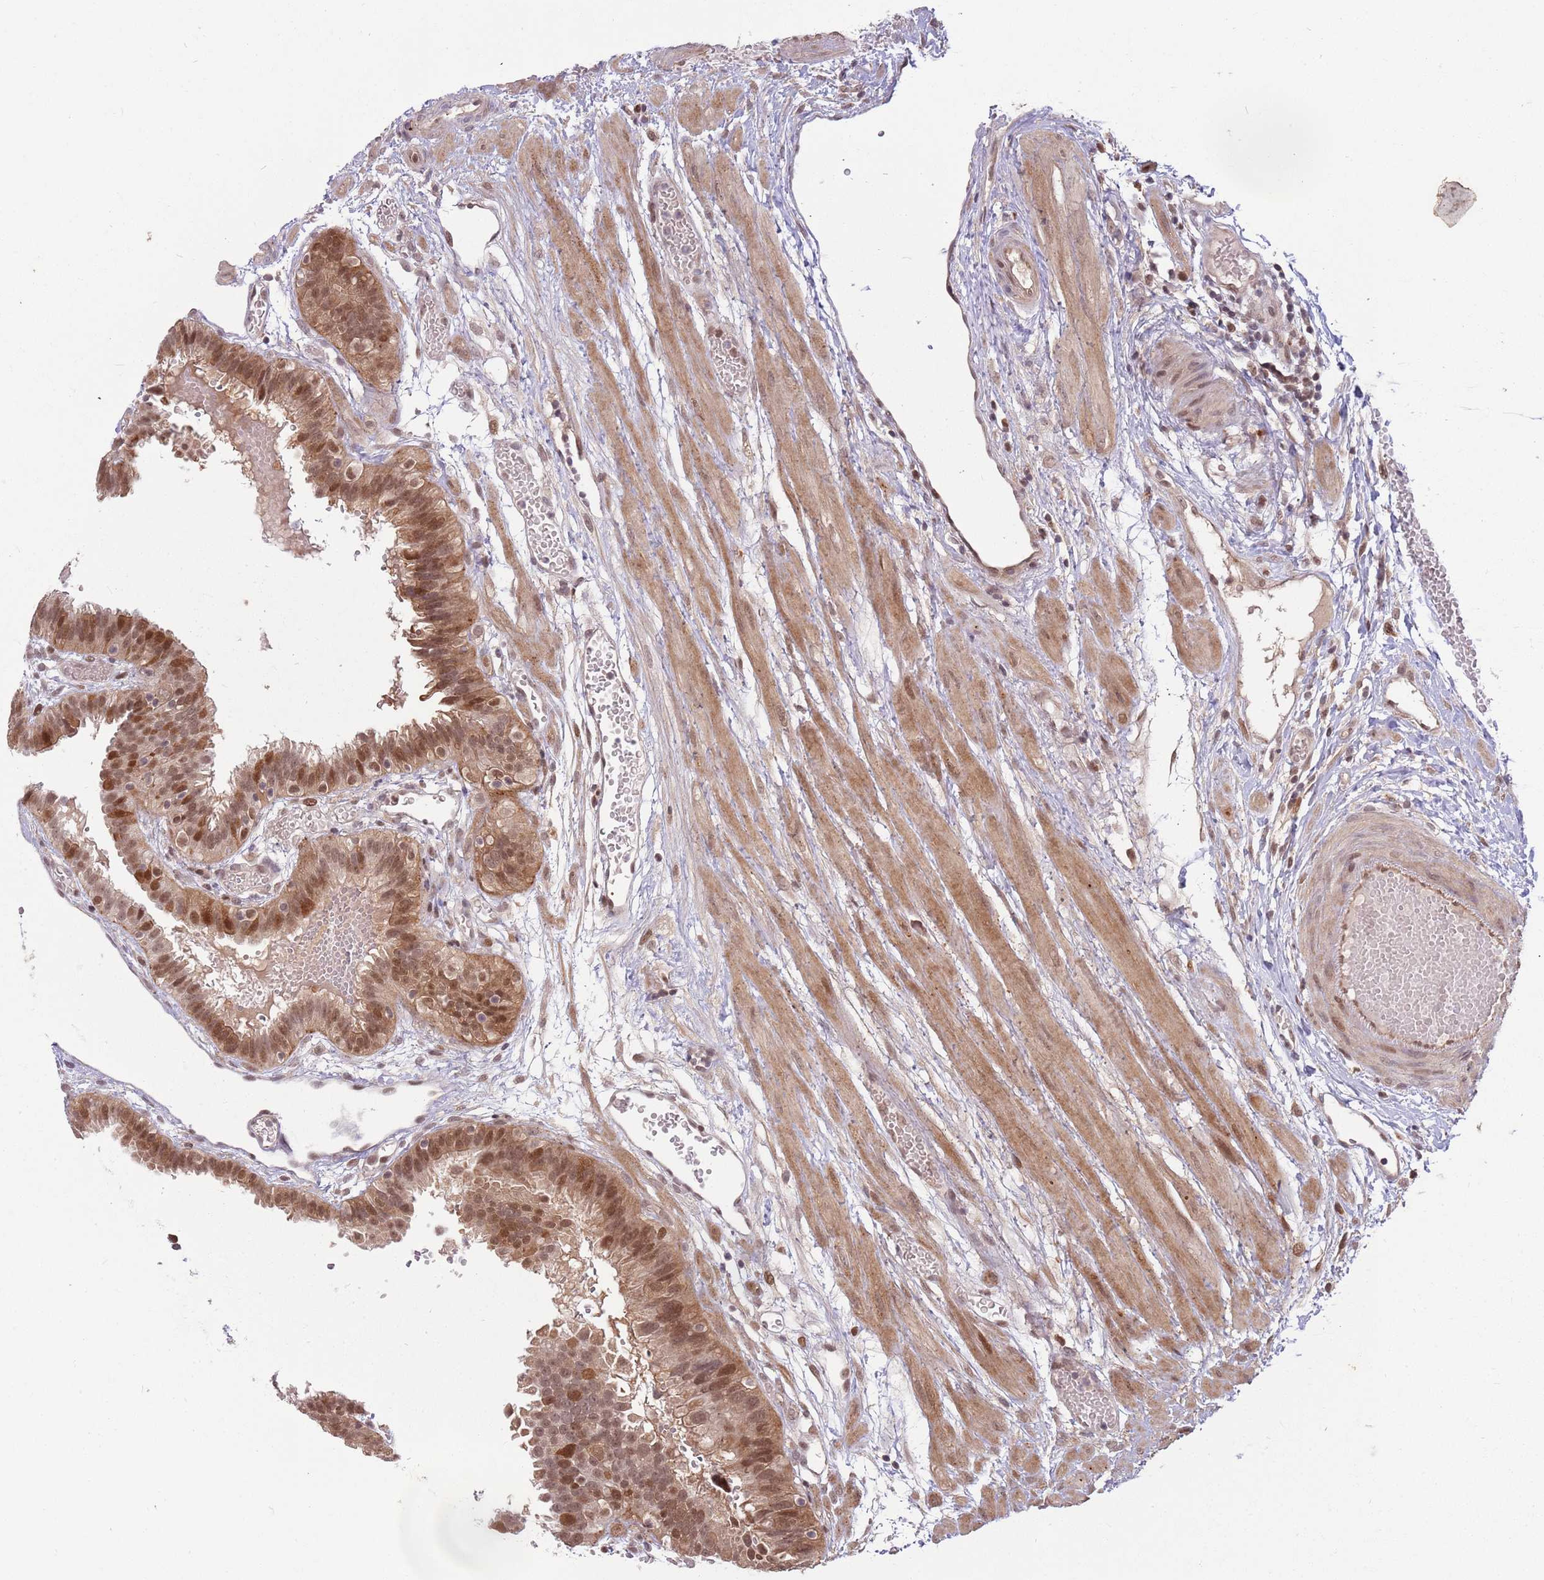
{"staining": {"intensity": "moderate", "quantity": ">75%", "location": "cytoplasmic/membranous,nuclear"}, "tissue": "fallopian tube", "cell_type": "Glandular cells", "image_type": "normal", "snomed": [{"axis": "morphology", "description": "Normal tissue, NOS"}, {"axis": "topography", "description": "Fallopian tube"}], "caption": "The immunohistochemical stain labels moderate cytoplasmic/membranous,nuclear expression in glandular cells of benign fallopian tube.", "gene": "SALL1", "patient": {"sex": "female", "age": 37}}